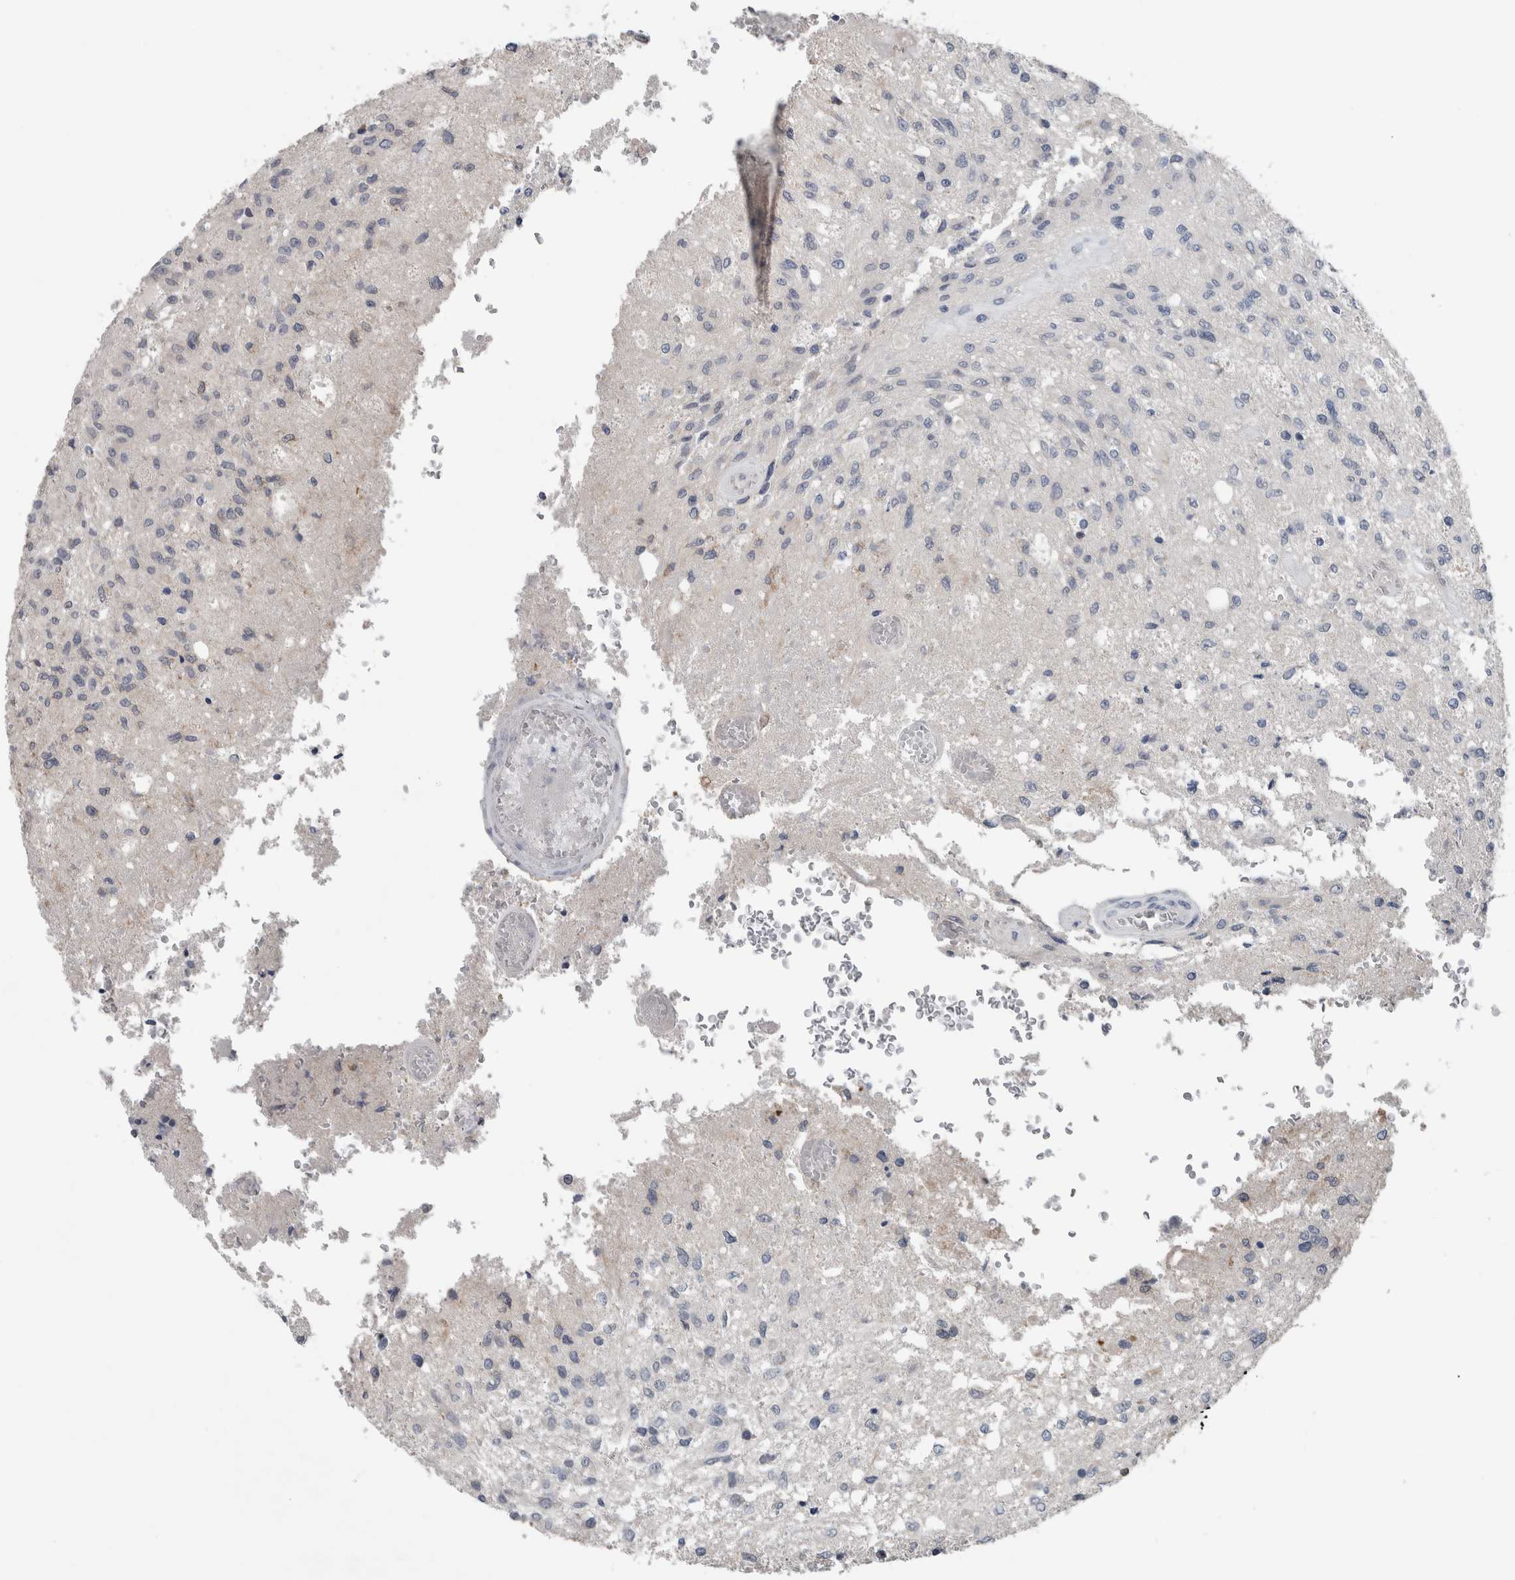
{"staining": {"intensity": "negative", "quantity": "none", "location": "none"}, "tissue": "glioma", "cell_type": "Tumor cells", "image_type": "cancer", "snomed": [{"axis": "morphology", "description": "Normal tissue, NOS"}, {"axis": "morphology", "description": "Glioma, malignant, High grade"}, {"axis": "topography", "description": "Cerebral cortex"}], "caption": "DAB (3,3'-diaminobenzidine) immunohistochemical staining of high-grade glioma (malignant) reveals no significant positivity in tumor cells.", "gene": "CRNN", "patient": {"sex": "male", "age": 77}}